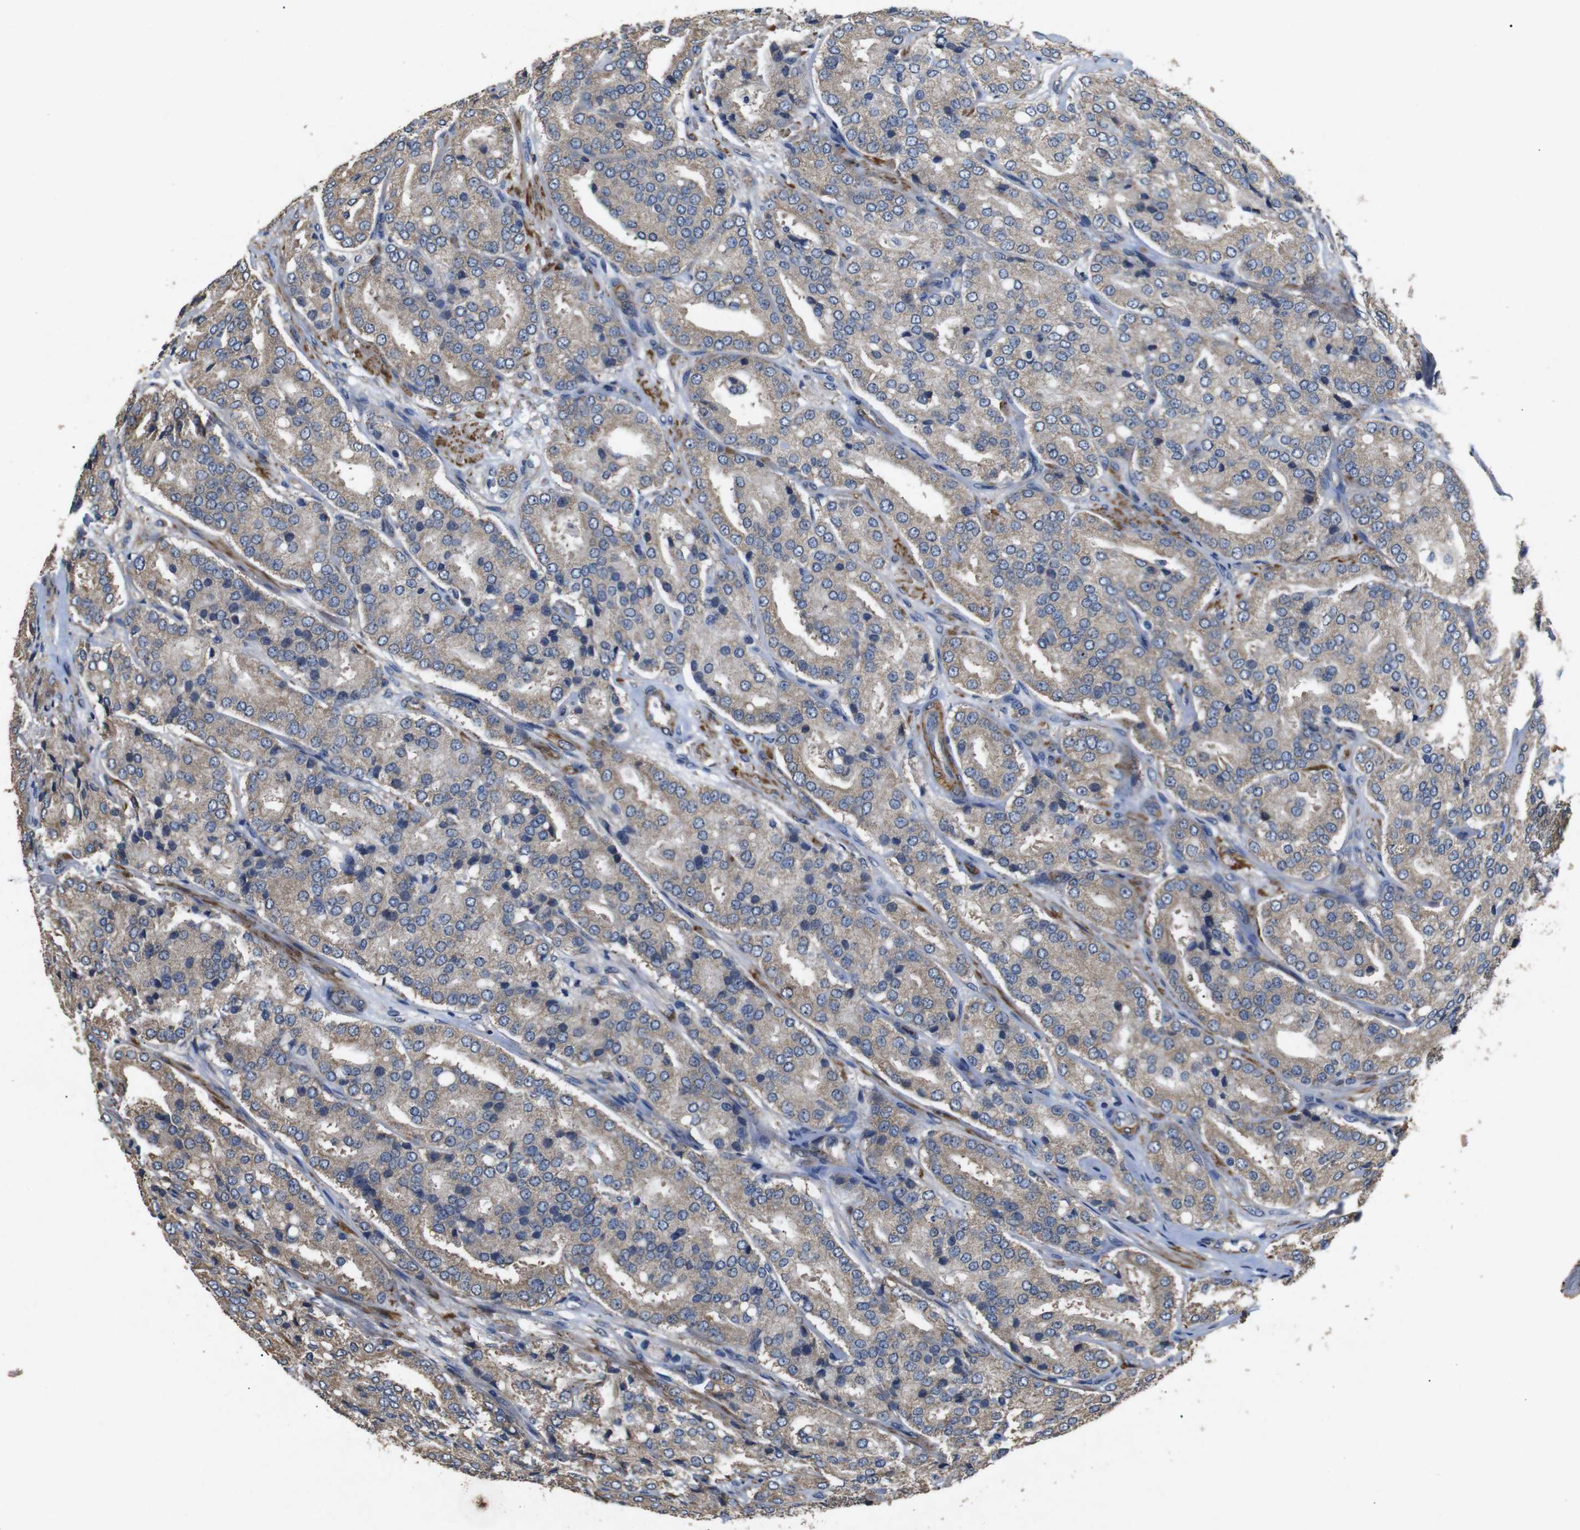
{"staining": {"intensity": "weak", "quantity": ">75%", "location": "cytoplasmic/membranous"}, "tissue": "prostate cancer", "cell_type": "Tumor cells", "image_type": "cancer", "snomed": [{"axis": "morphology", "description": "Adenocarcinoma, High grade"}, {"axis": "topography", "description": "Prostate"}], "caption": "Brown immunohistochemical staining in prostate adenocarcinoma (high-grade) exhibits weak cytoplasmic/membranous staining in about >75% of tumor cells. The staining was performed using DAB (3,3'-diaminobenzidine) to visualize the protein expression in brown, while the nuclei were stained in blue with hematoxylin (Magnification: 20x).", "gene": "BNIP3", "patient": {"sex": "male", "age": 65}}